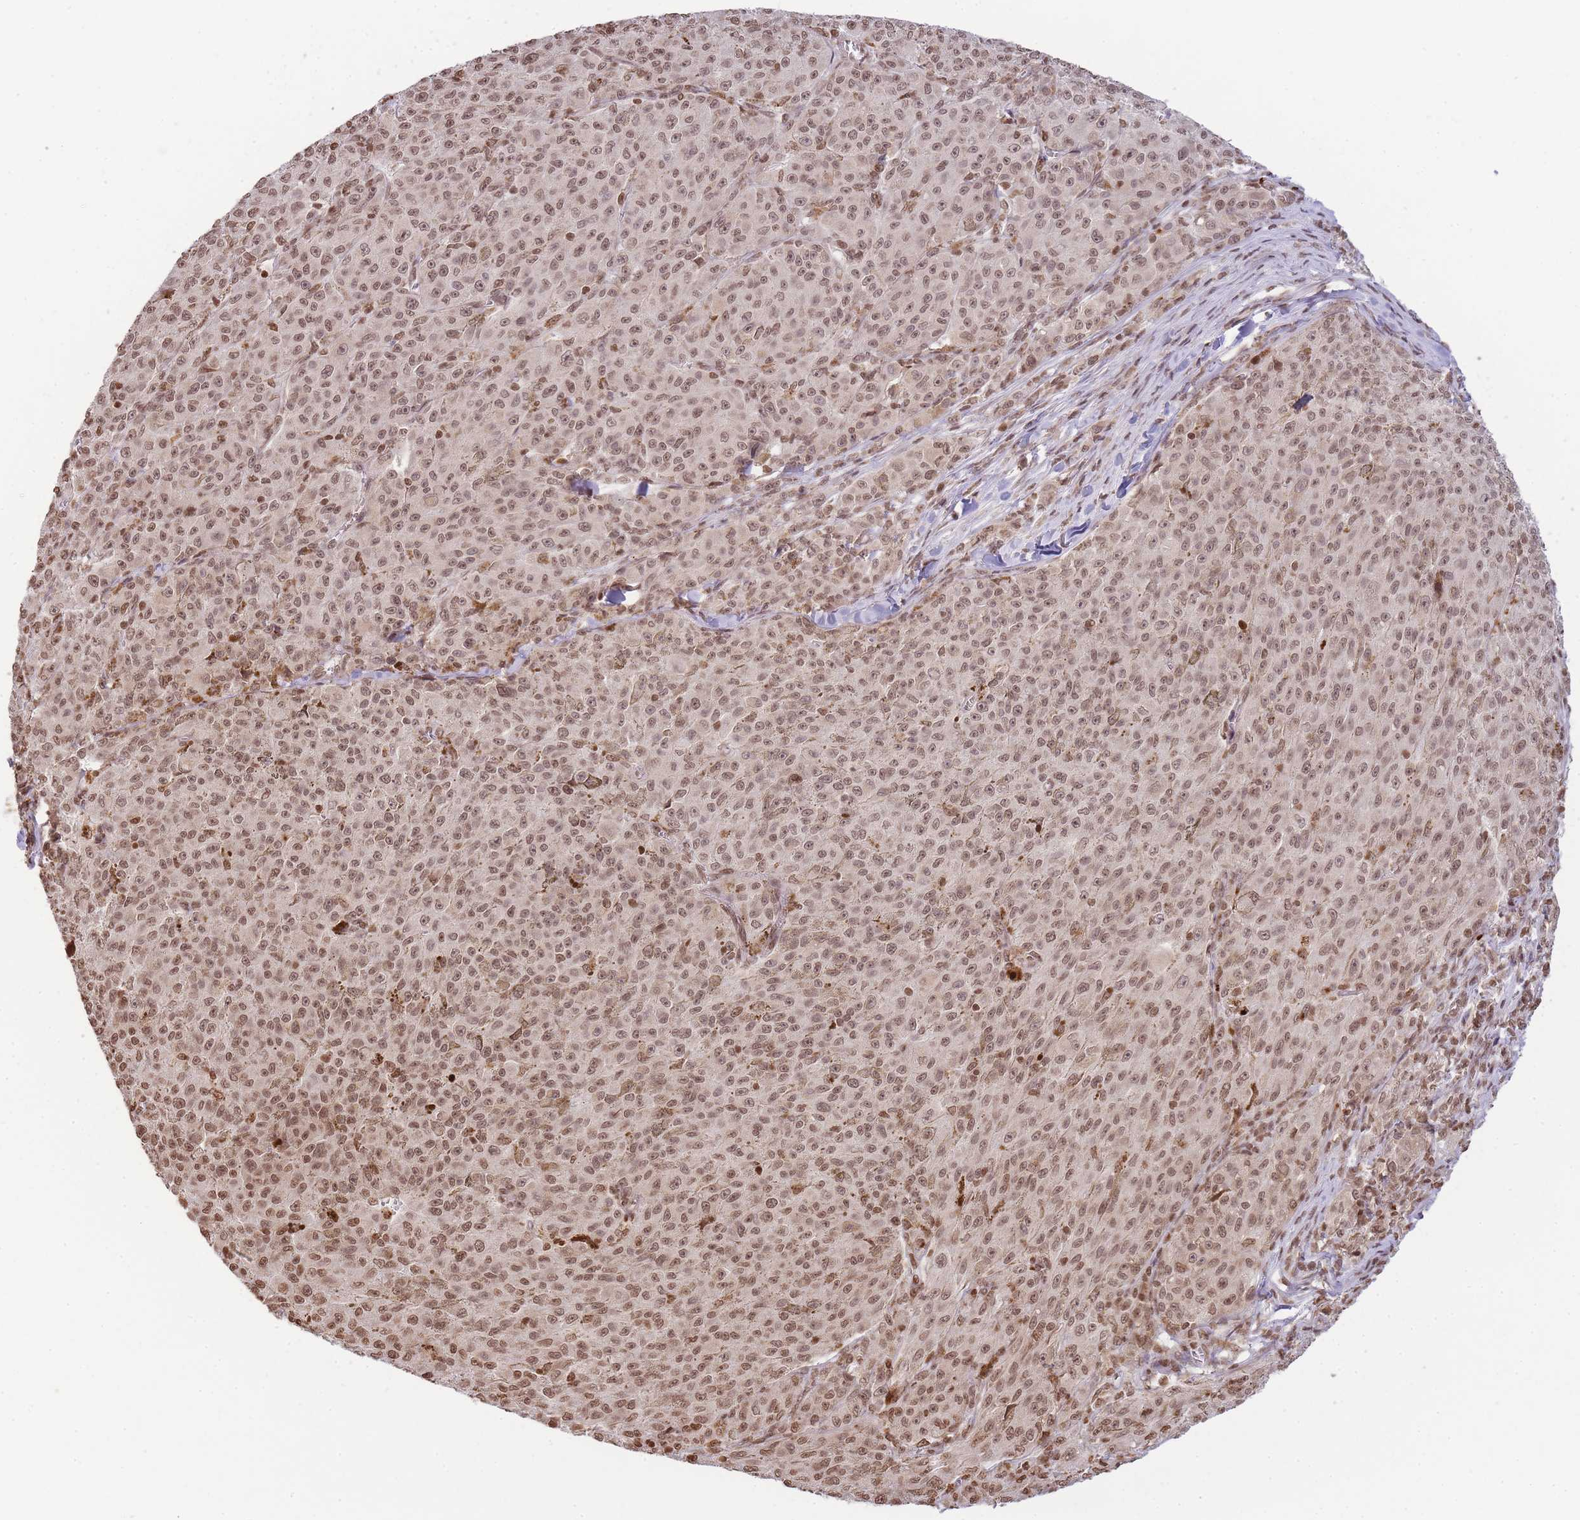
{"staining": {"intensity": "moderate", "quantity": ">75%", "location": "nuclear"}, "tissue": "melanoma", "cell_type": "Tumor cells", "image_type": "cancer", "snomed": [{"axis": "morphology", "description": "Malignant melanoma, NOS"}, {"axis": "topography", "description": "Skin"}], "caption": "Protein staining shows moderate nuclear expression in about >75% of tumor cells in malignant melanoma. Nuclei are stained in blue.", "gene": "WWTR1", "patient": {"sex": "female", "age": 52}}